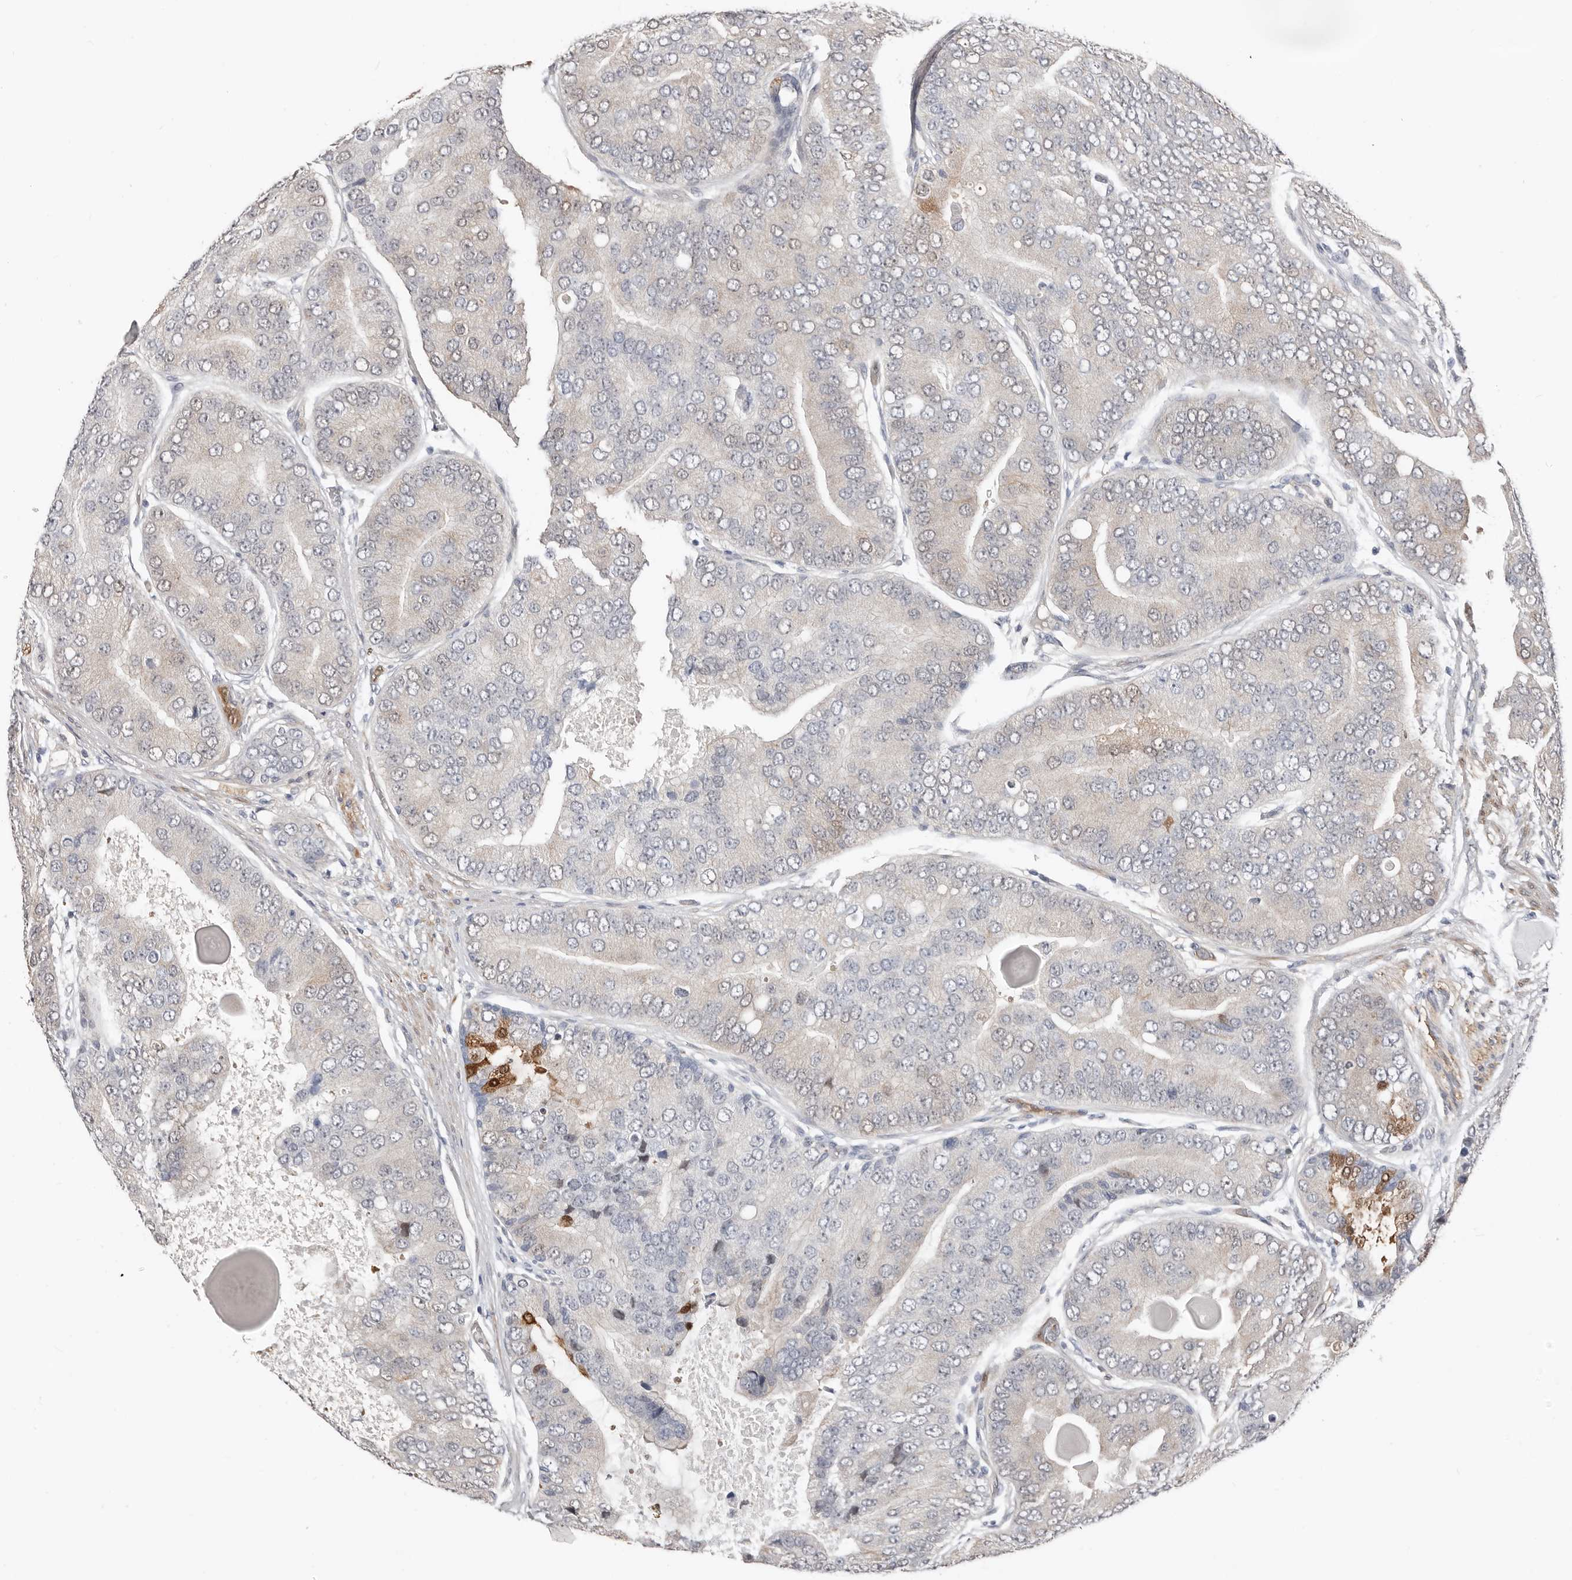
{"staining": {"intensity": "moderate", "quantity": "<25%", "location": "cytoplasmic/membranous"}, "tissue": "prostate cancer", "cell_type": "Tumor cells", "image_type": "cancer", "snomed": [{"axis": "morphology", "description": "Adenocarcinoma, High grade"}, {"axis": "topography", "description": "Prostate"}], "caption": "Protein analysis of prostate cancer tissue shows moderate cytoplasmic/membranous staining in about <25% of tumor cells. (DAB (3,3'-diaminobenzidine) IHC with brightfield microscopy, high magnification).", "gene": "ASRGL1", "patient": {"sex": "male", "age": 70}}